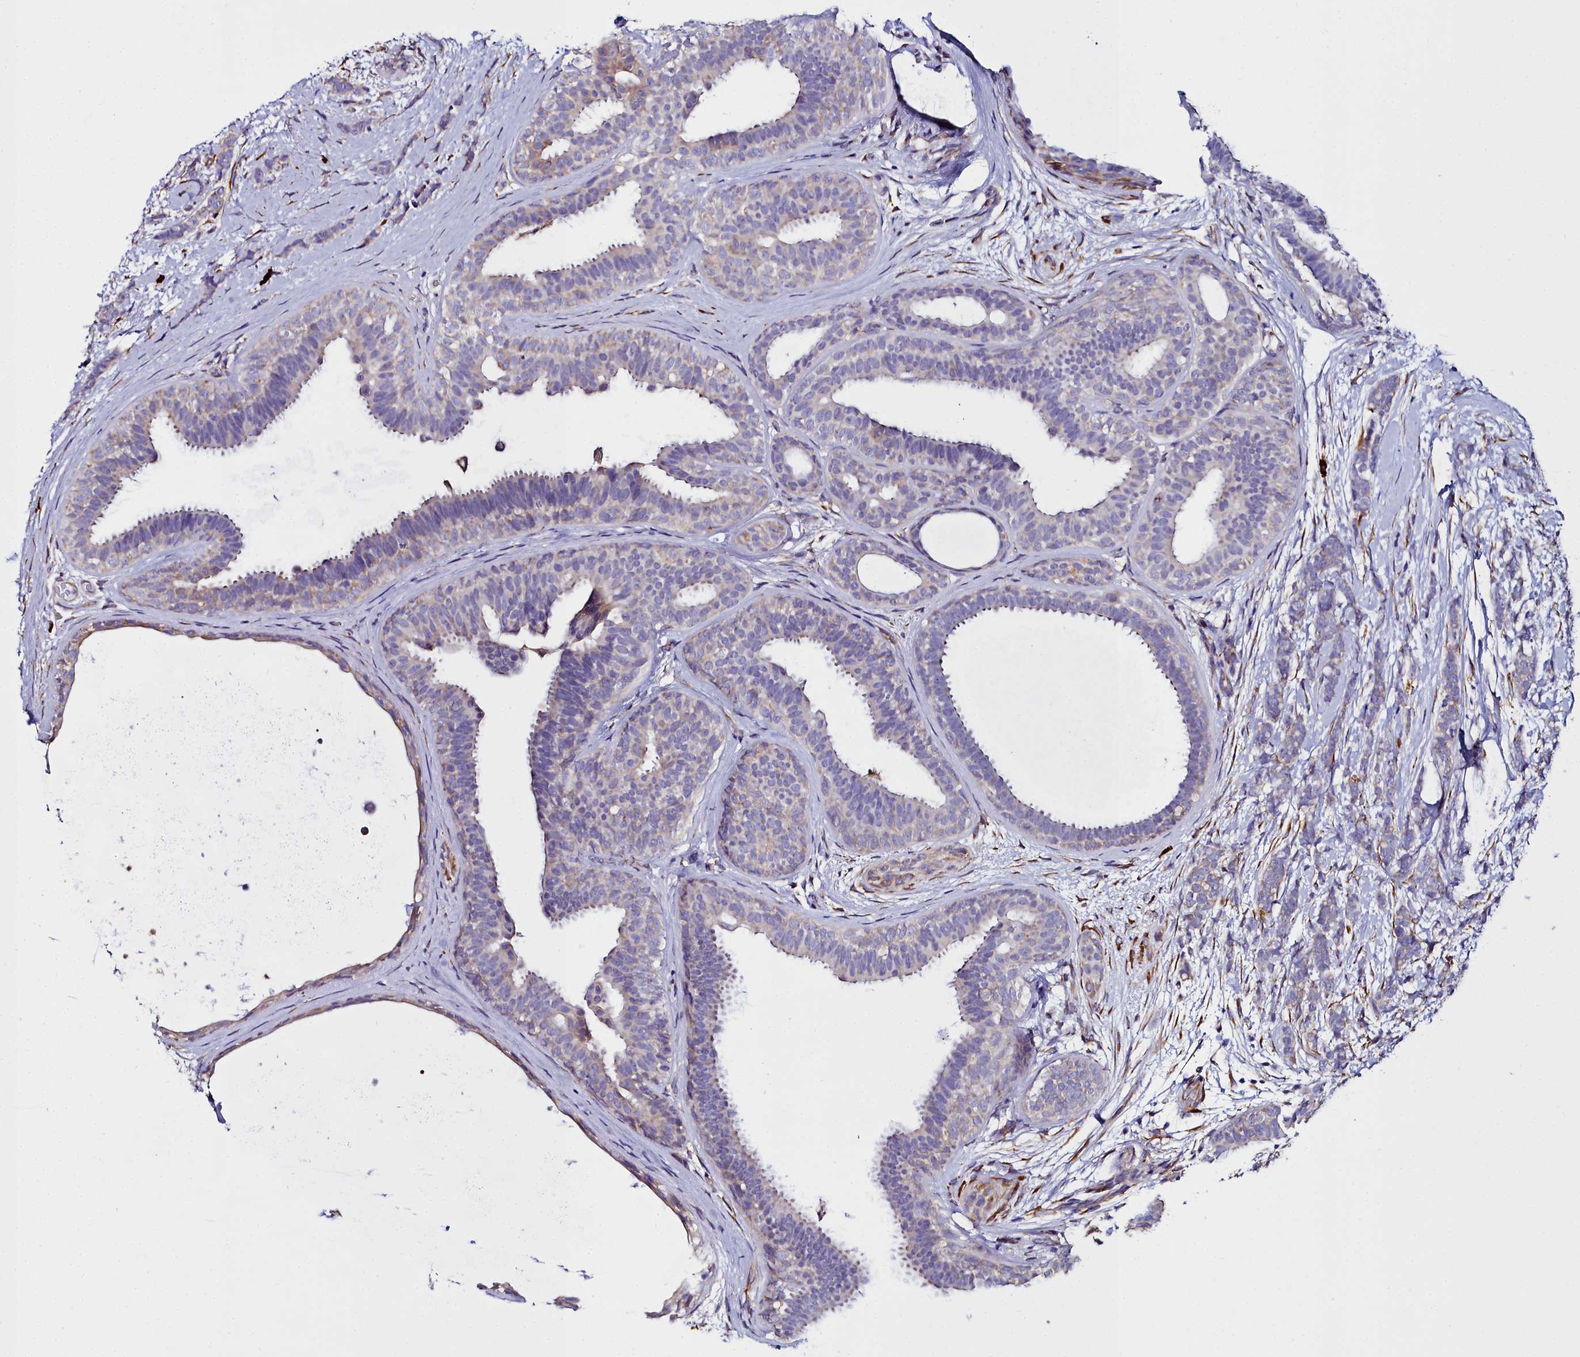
{"staining": {"intensity": "negative", "quantity": "none", "location": "none"}, "tissue": "breast cancer", "cell_type": "Tumor cells", "image_type": "cancer", "snomed": [{"axis": "morphology", "description": "Lobular carcinoma"}, {"axis": "topography", "description": "Breast"}], "caption": "High power microscopy photomicrograph of an IHC photomicrograph of lobular carcinoma (breast), revealing no significant staining in tumor cells.", "gene": "TXNDC5", "patient": {"sex": "female", "age": 58}}